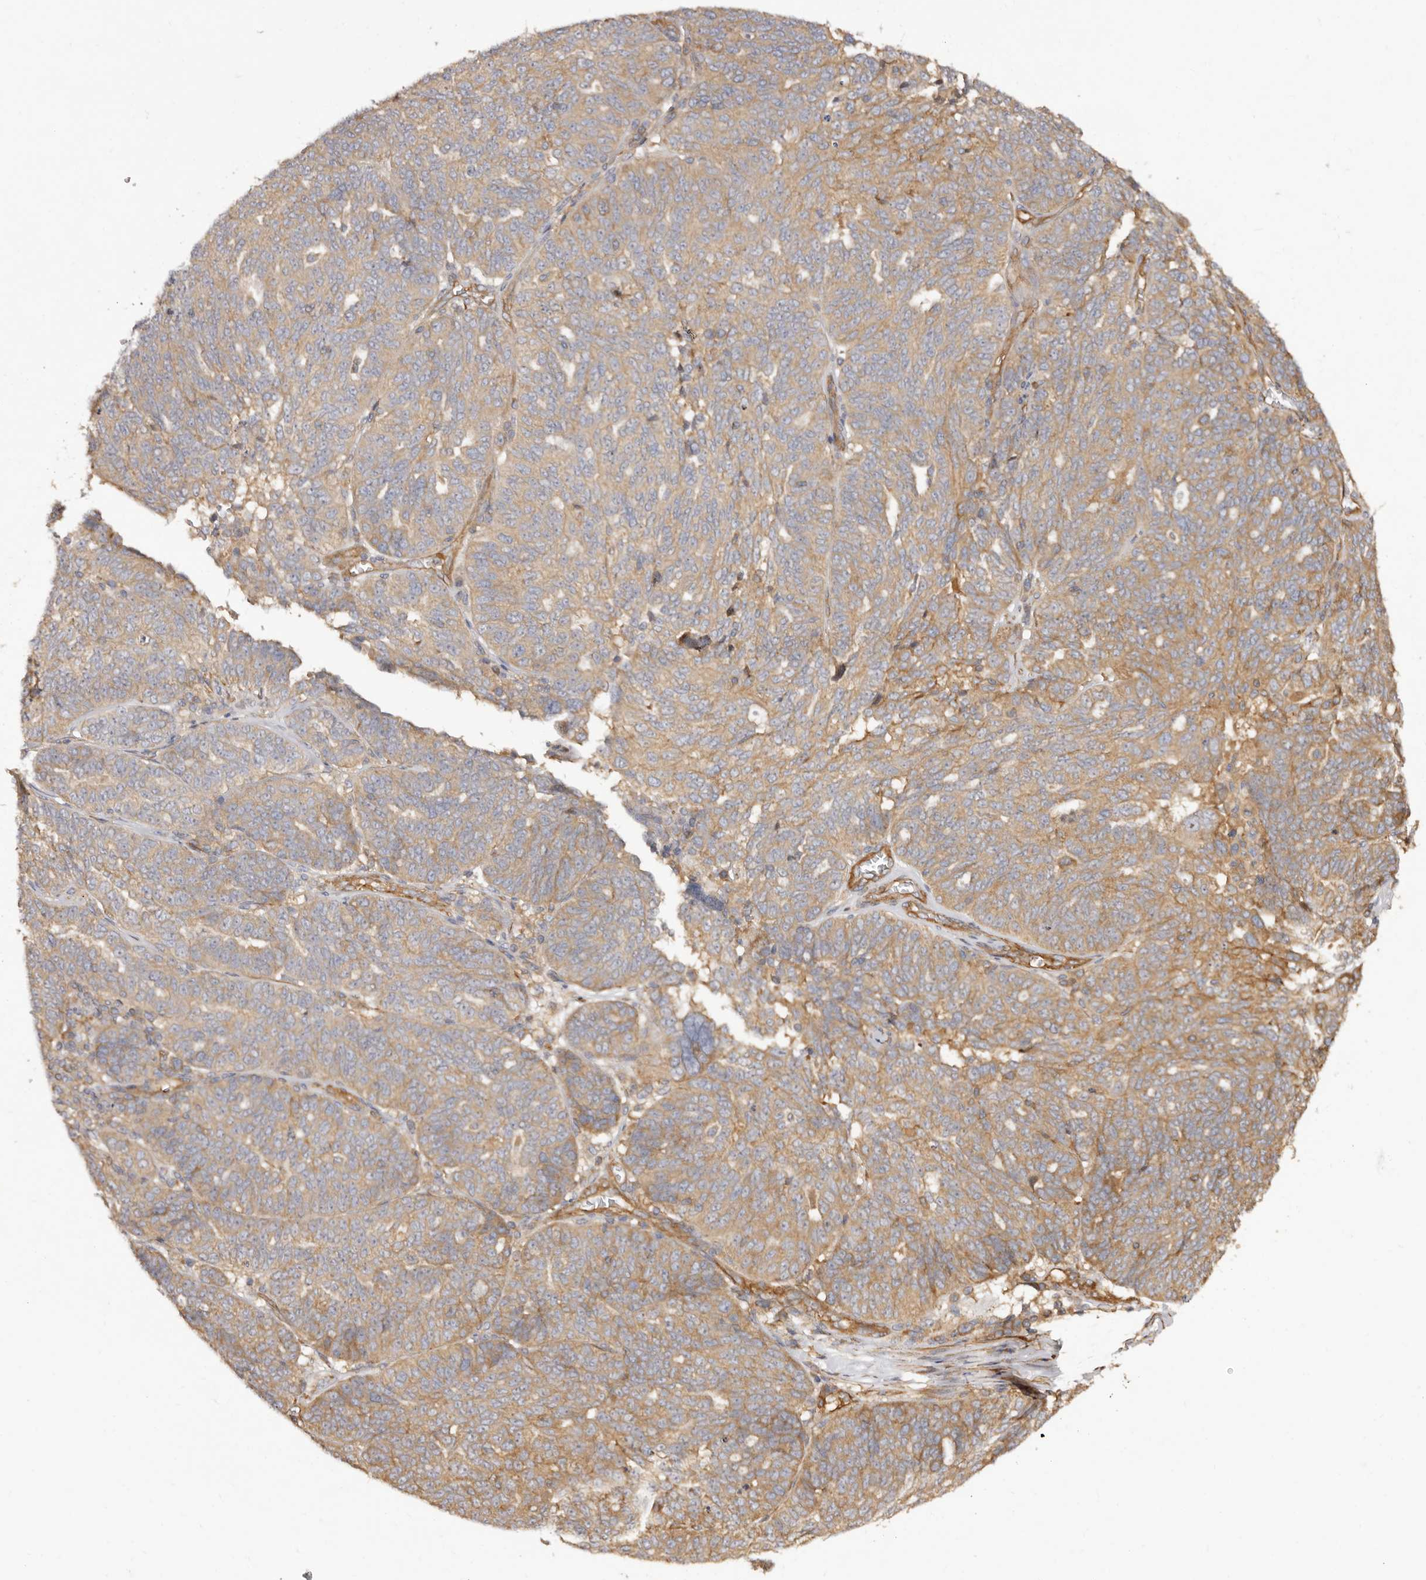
{"staining": {"intensity": "moderate", "quantity": ">75%", "location": "cytoplasmic/membranous"}, "tissue": "ovarian cancer", "cell_type": "Tumor cells", "image_type": "cancer", "snomed": [{"axis": "morphology", "description": "Cystadenocarcinoma, serous, NOS"}, {"axis": "topography", "description": "Ovary"}], "caption": "Human ovarian cancer stained for a protein (brown) demonstrates moderate cytoplasmic/membranous positive expression in about >75% of tumor cells.", "gene": "RPS6", "patient": {"sex": "female", "age": 59}}